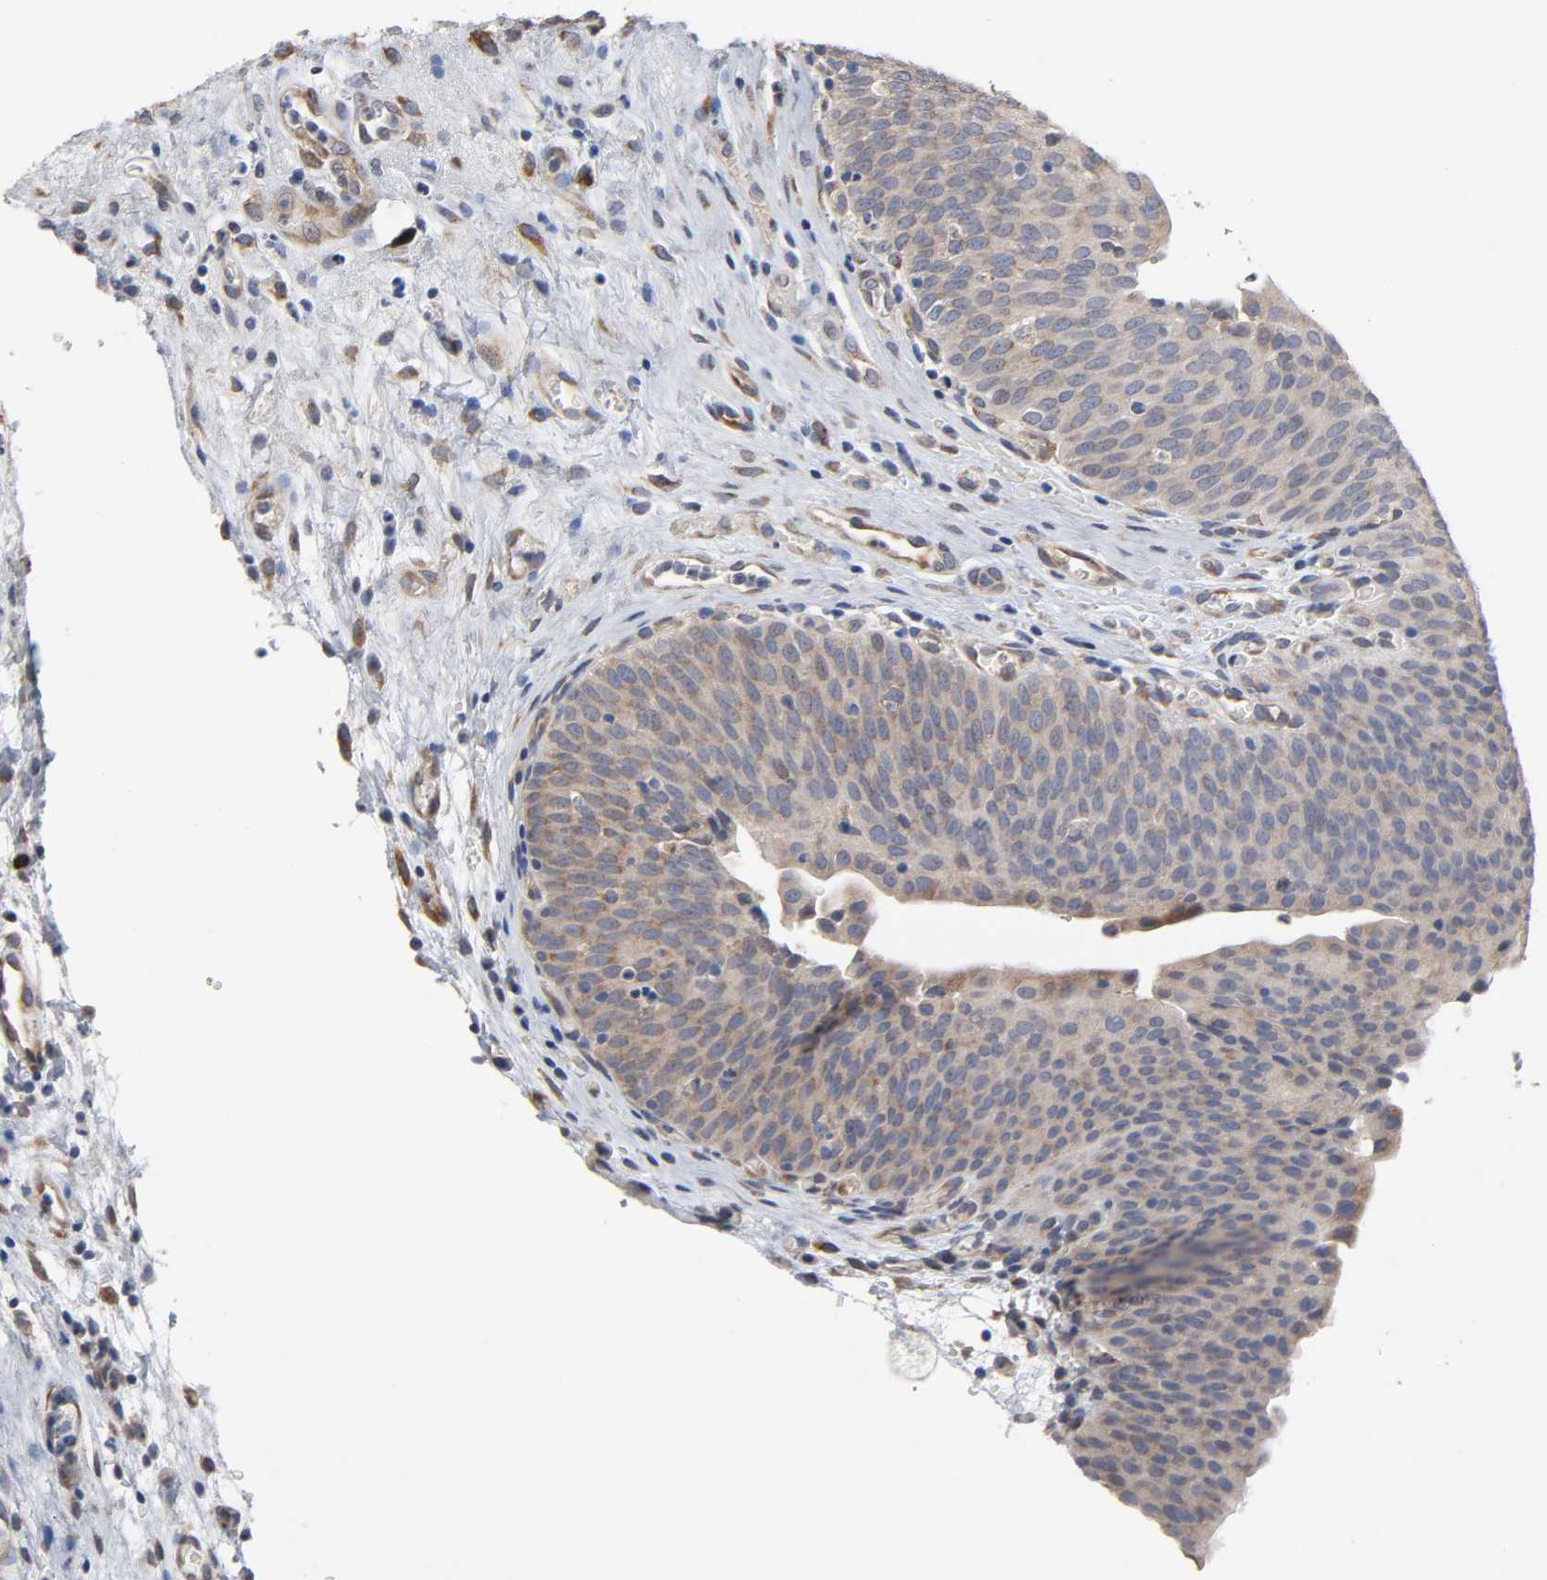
{"staining": {"intensity": "weak", "quantity": ">75%", "location": "cytoplasmic/membranous"}, "tissue": "urinary bladder", "cell_type": "Urothelial cells", "image_type": "normal", "snomed": [{"axis": "morphology", "description": "Normal tissue, NOS"}, {"axis": "morphology", "description": "Dysplasia, NOS"}, {"axis": "topography", "description": "Urinary bladder"}], "caption": "Immunohistochemical staining of benign human urinary bladder exhibits weak cytoplasmic/membranous protein expression in about >75% of urothelial cells. The staining is performed using DAB (3,3'-diaminobenzidine) brown chromogen to label protein expression. The nuclei are counter-stained blue using hematoxylin.", "gene": "HDLBP", "patient": {"sex": "male", "age": 35}}